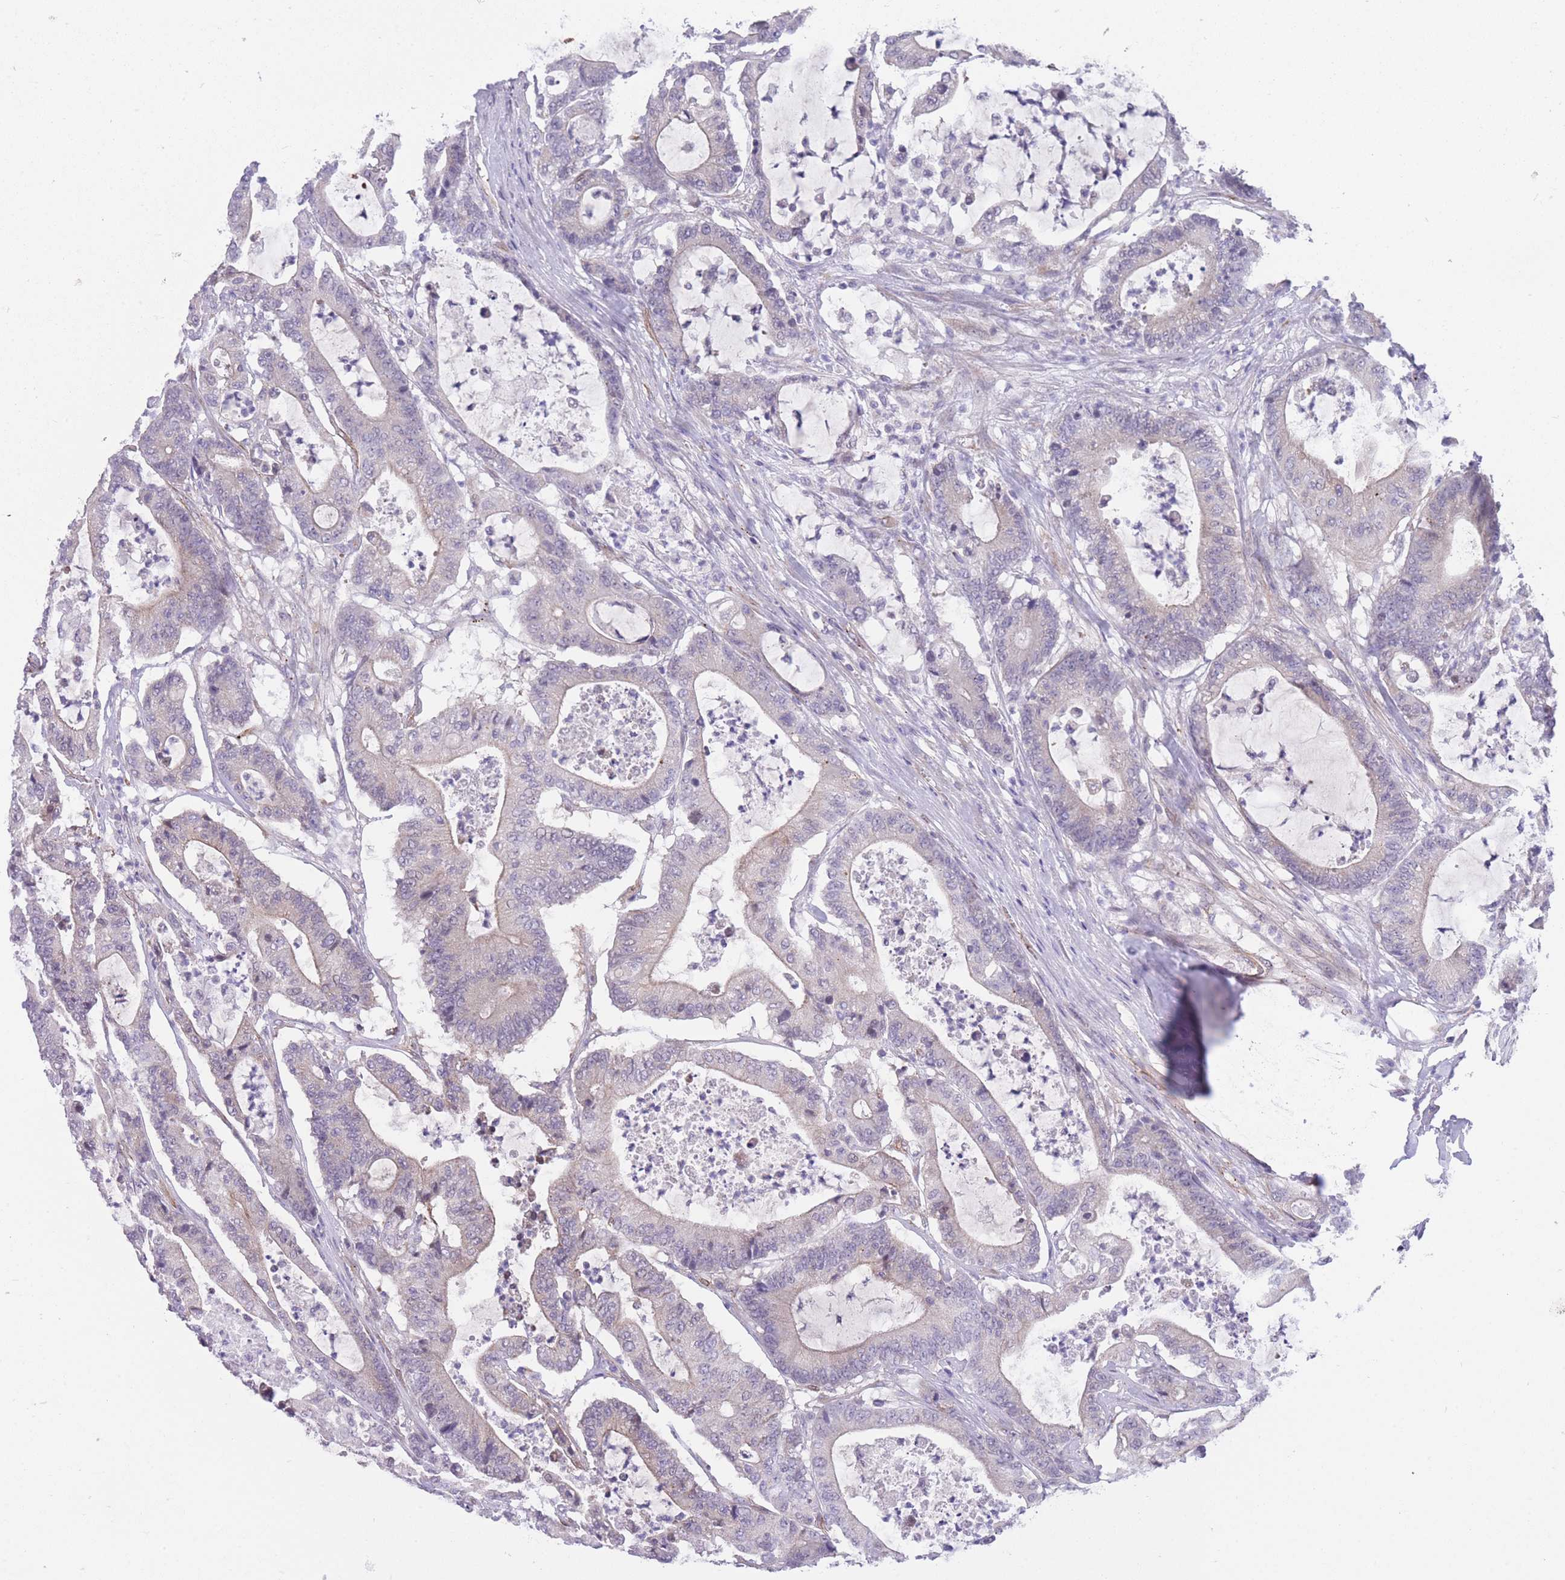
{"staining": {"intensity": "negative", "quantity": "none", "location": "none"}, "tissue": "colorectal cancer", "cell_type": "Tumor cells", "image_type": "cancer", "snomed": [{"axis": "morphology", "description": "Adenocarcinoma, NOS"}, {"axis": "topography", "description": "Colon"}], "caption": "The micrograph demonstrates no staining of tumor cells in adenocarcinoma (colorectal).", "gene": "QTRT1", "patient": {"sex": "female", "age": 84}}